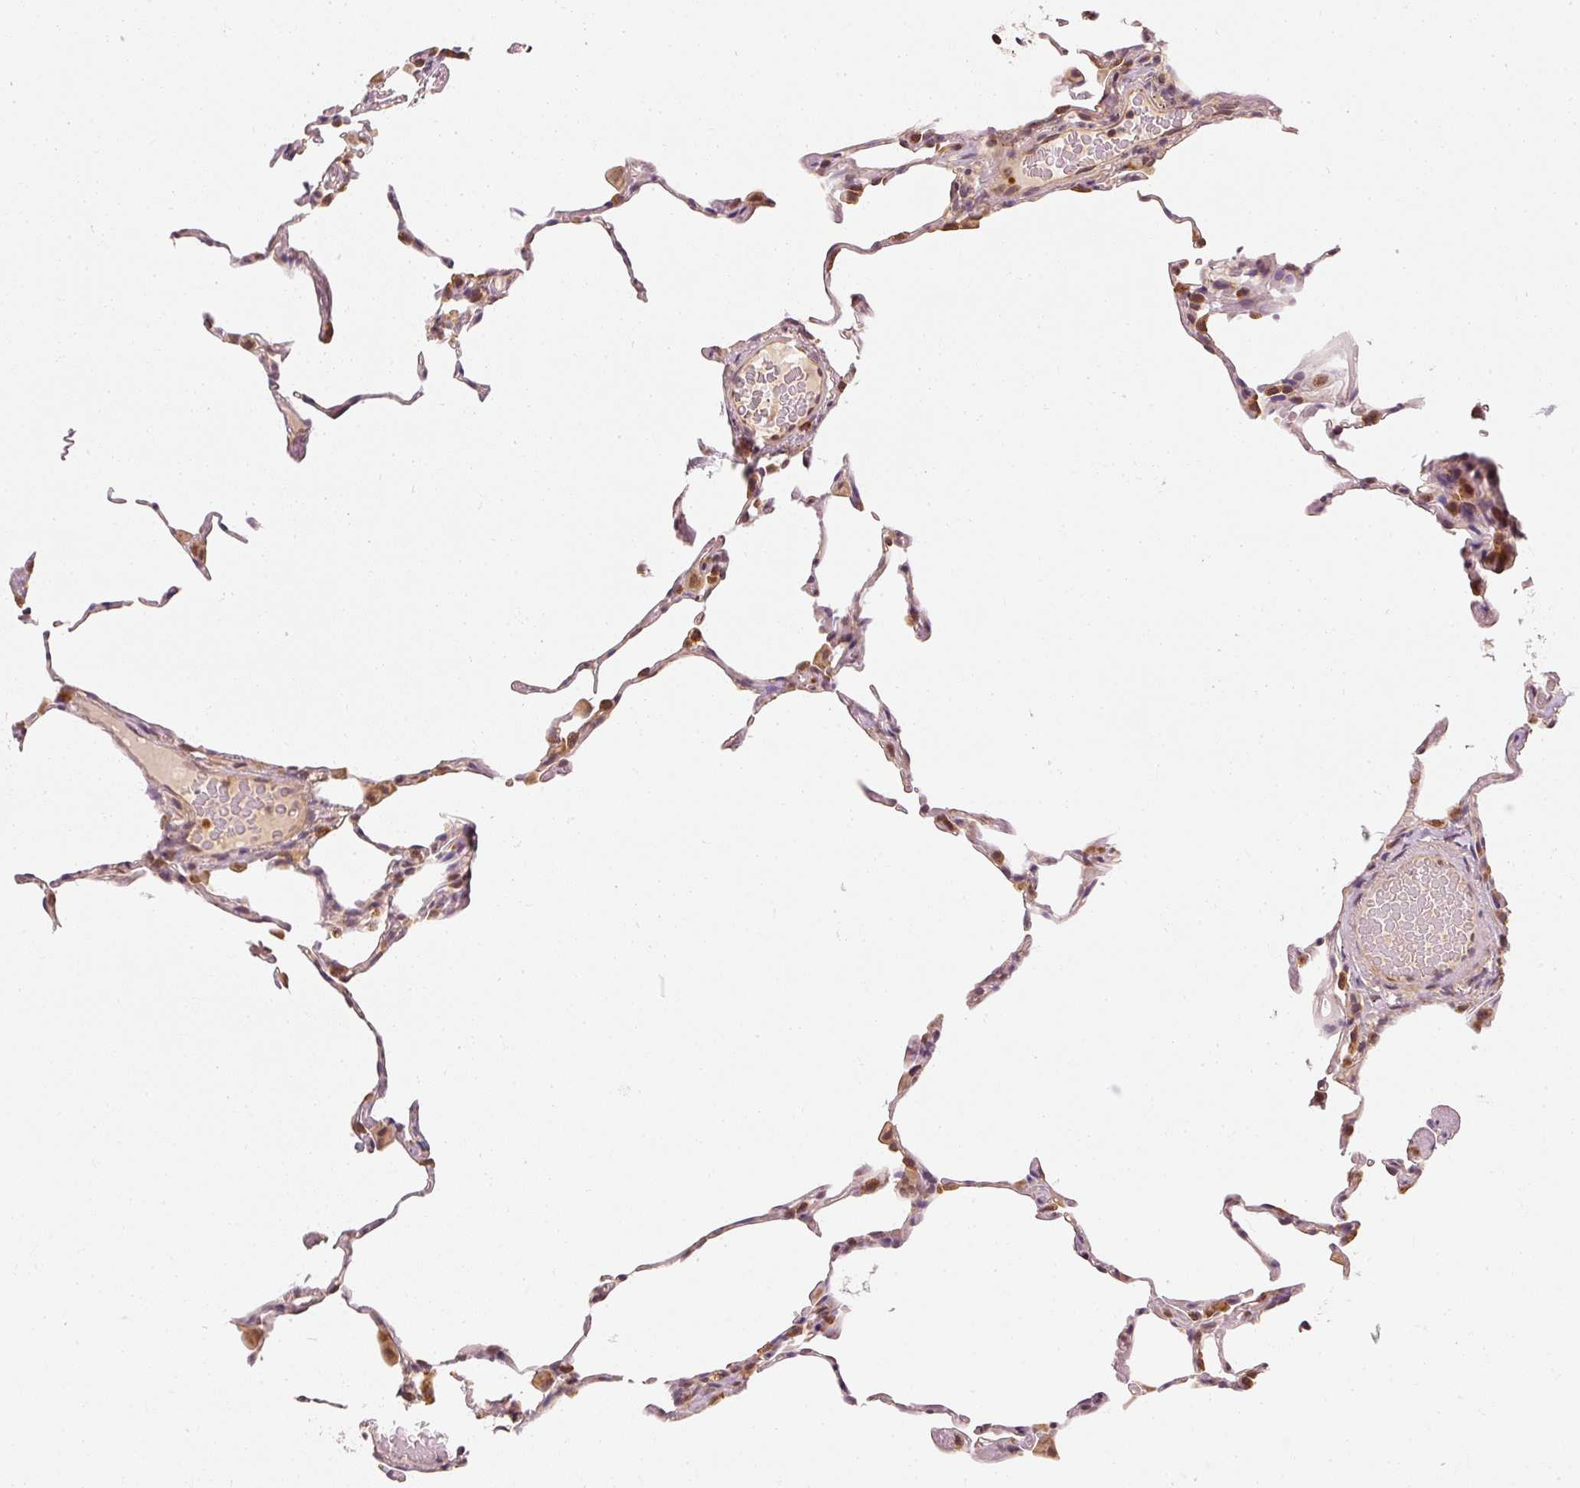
{"staining": {"intensity": "moderate", "quantity": "25%-75%", "location": "cytoplasmic/membranous"}, "tissue": "lung", "cell_type": "Alveolar cells", "image_type": "normal", "snomed": [{"axis": "morphology", "description": "Normal tissue, NOS"}, {"axis": "topography", "description": "Lung"}], "caption": "A high-resolution photomicrograph shows immunohistochemistry staining of benign lung, which demonstrates moderate cytoplasmic/membranous expression in approximately 25%-75% of alveolar cells.", "gene": "EEF1A1", "patient": {"sex": "female", "age": 57}}